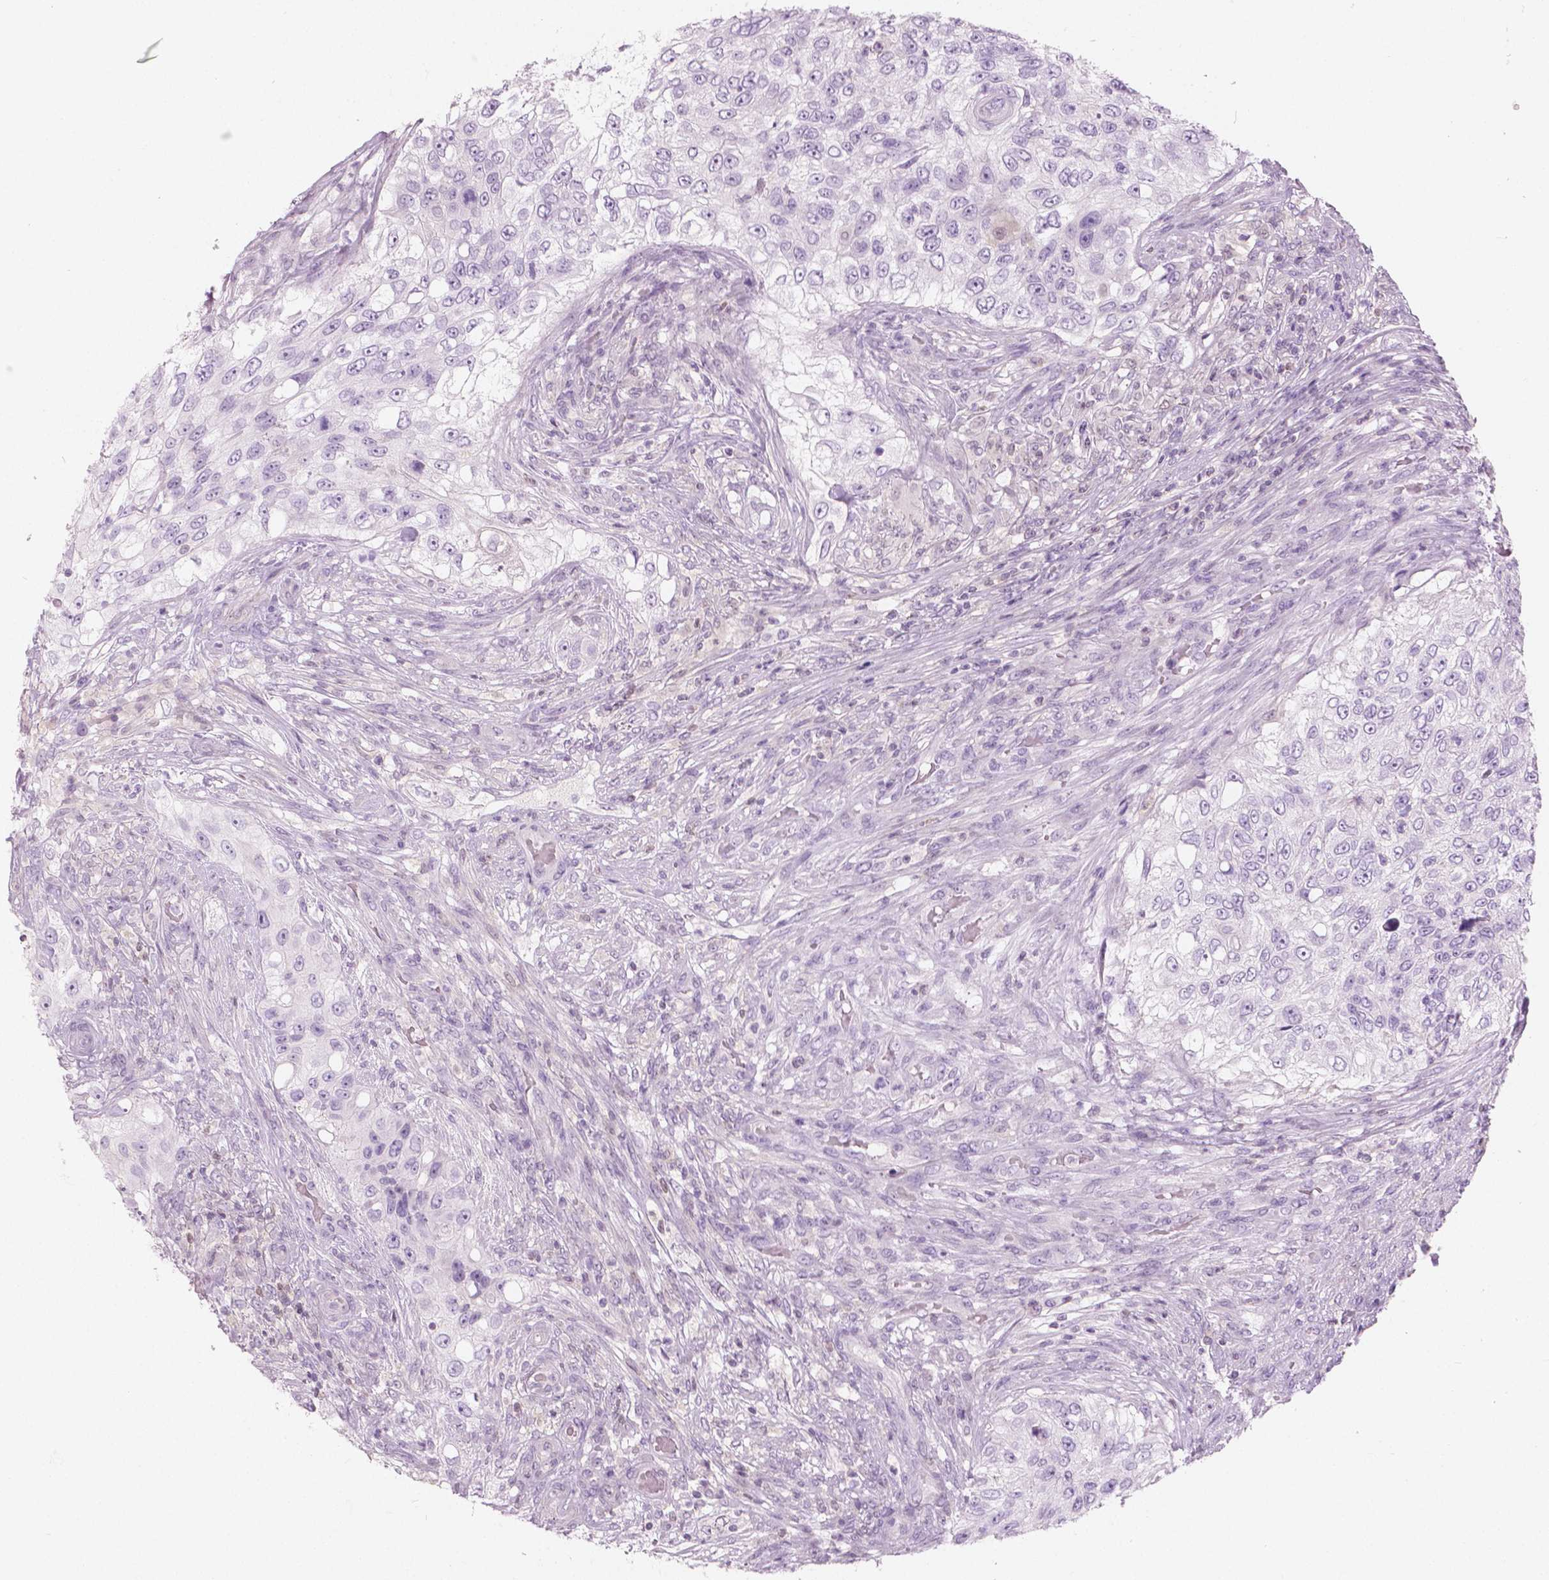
{"staining": {"intensity": "negative", "quantity": "none", "location": "none"}, "tissue": "urothelial cancer", "cell_type": "Tumor cells", "image_type": "cancer", "snomed": [{"axis": "morphology", "description": "Urothelial carcinoma, High grade"}, {"axis": "topography", "description": "Urinary bladder"}], "caption": "High-grade urothelial carcinoma was stained to show a protein in brown. There is no significant expression in tumor cells.", "gene": "GALM", "patient": {"sex": "female", "age": 60}}